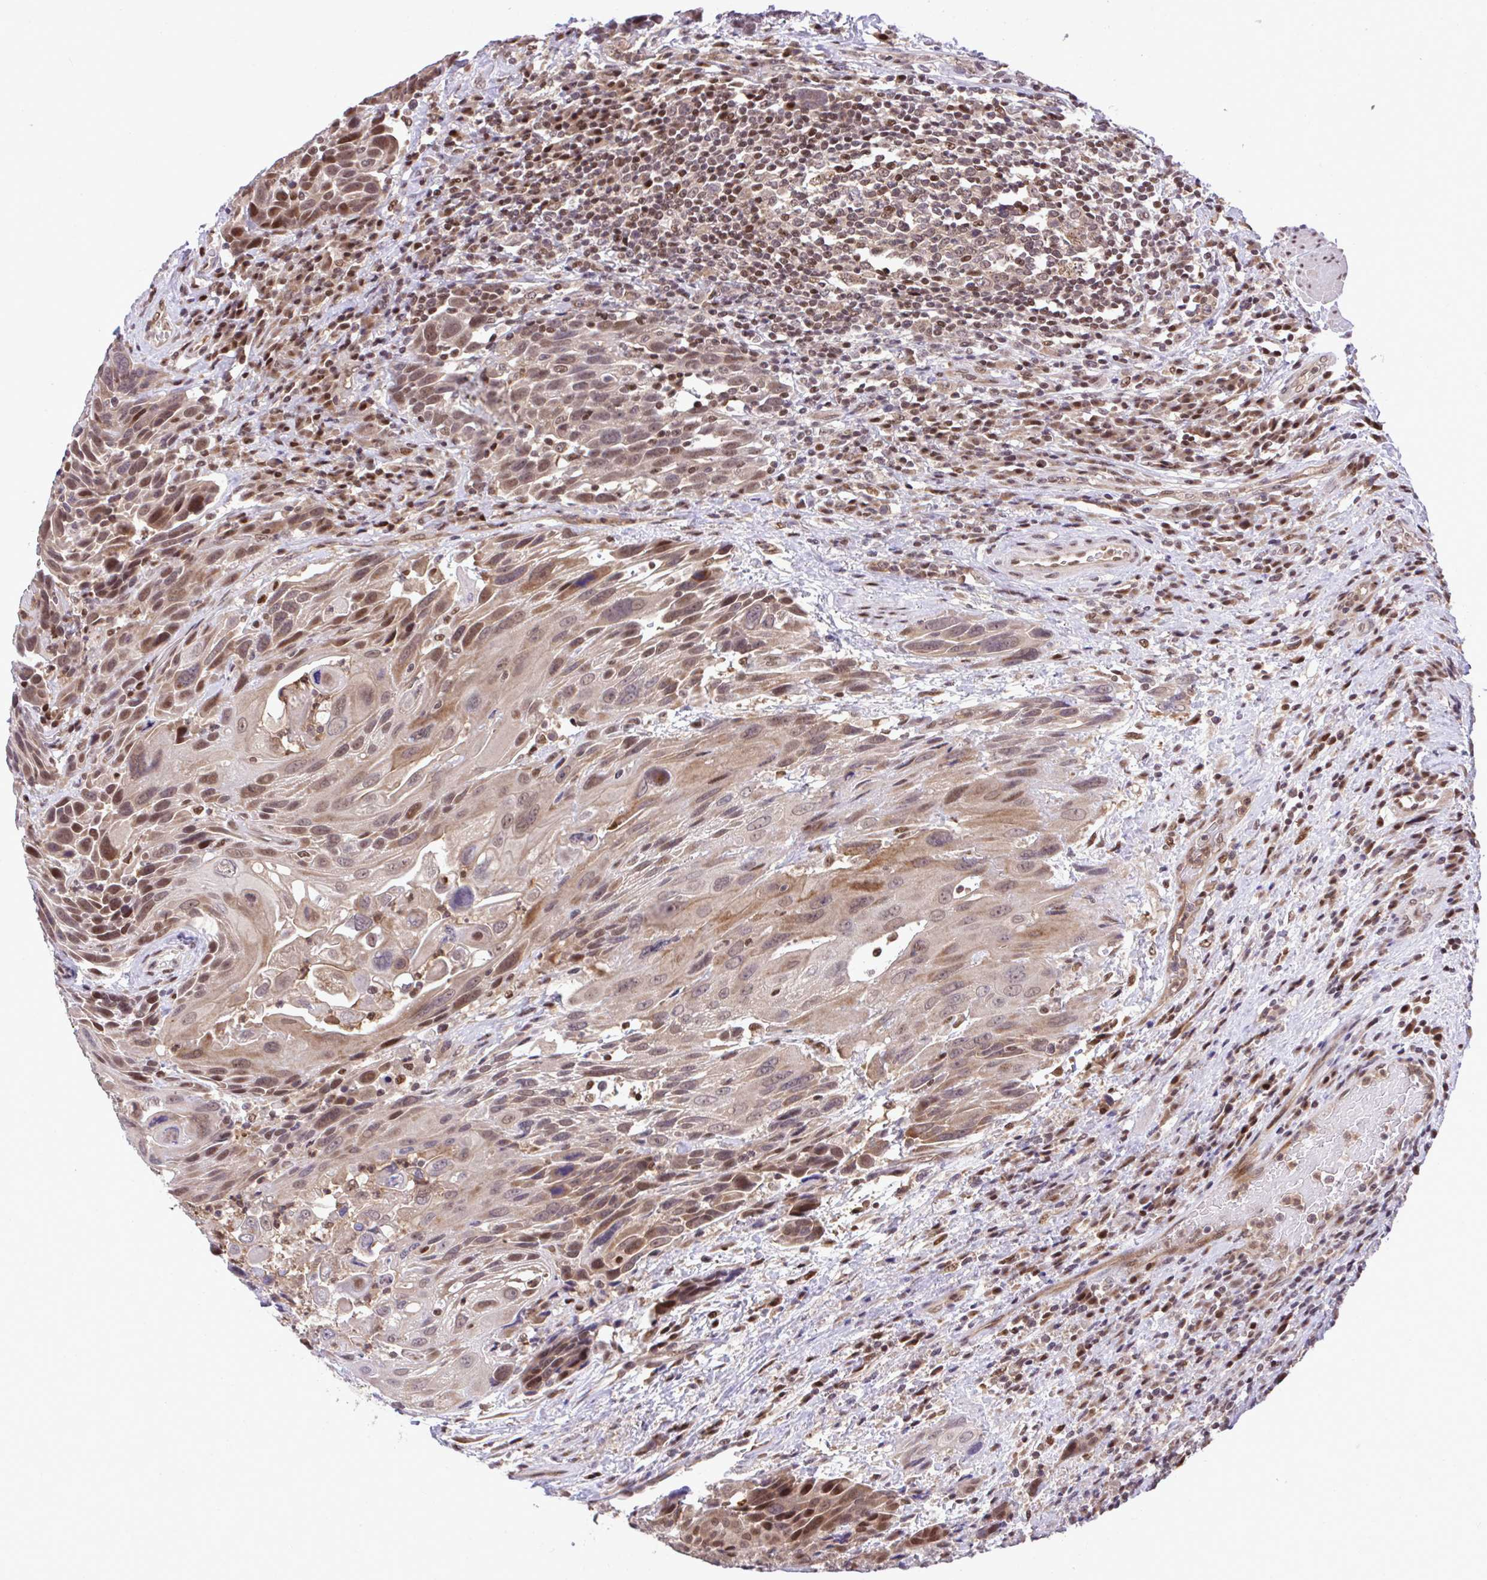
{"staining": {"intensity": "moderate", "quantity": ">75%", "location": "cytoplasmic/membranous,nuclear"}, "tissue": "urothelial cancer", "cell_type": "Tumor cells", "image_type": "cancer", "snomed": [{"axis": "morphology", "description": "Urothelial carcinoma, High grade"}, {"axis": "topography", "description": "Urinary bladder"}], "caption": "Urothelial cancer stained with a brown dye exhibits moderate cytoplasmic/membranous and nuclear positive staining in about >75% of tumor cells.", "gene": "GLIS3", "patient": {"sex": "female", "age": 70}}